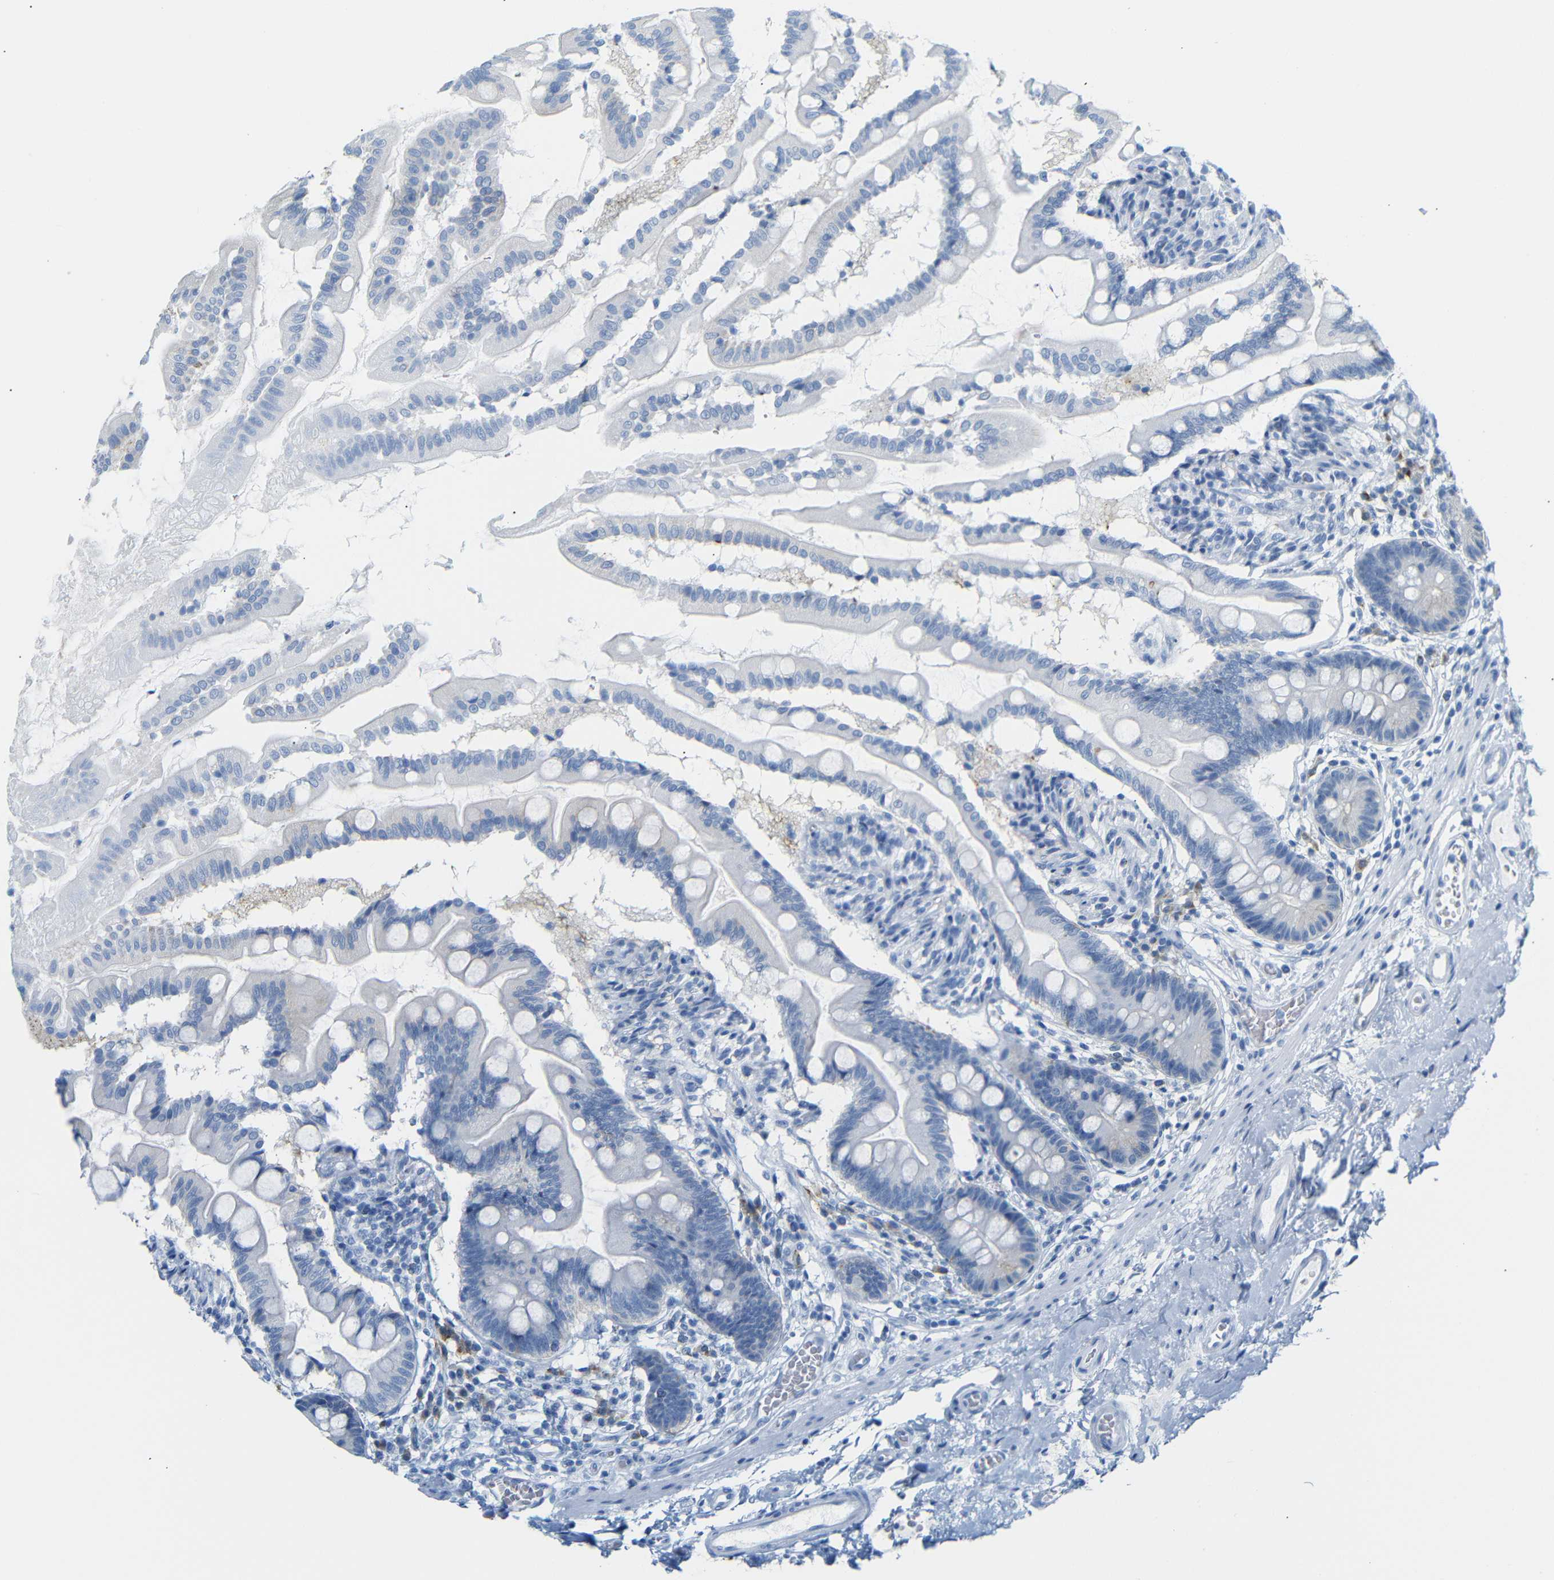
{"staining": {"intensity": "weak", "quantity": "<25%", "location": "cytoplasmic/membranous"}, "tissue": "small intestine", "cell_type": "Glandular cells", "image_type": "normal", "snomed": [{"axis": "morphology", "description": "Normal tissue, NOS"}, {"axis": "topography", "description": "Small intestine"}], "caption": "DAB (3,3'-diaminobenzidine) immunohistochemical staining of unremarkable small intestine shows no significant staining in glandular cells. Nuclei are stained in blue.", "gene": "FCRL1", "patient": {"sex": "female", "age": 56}}